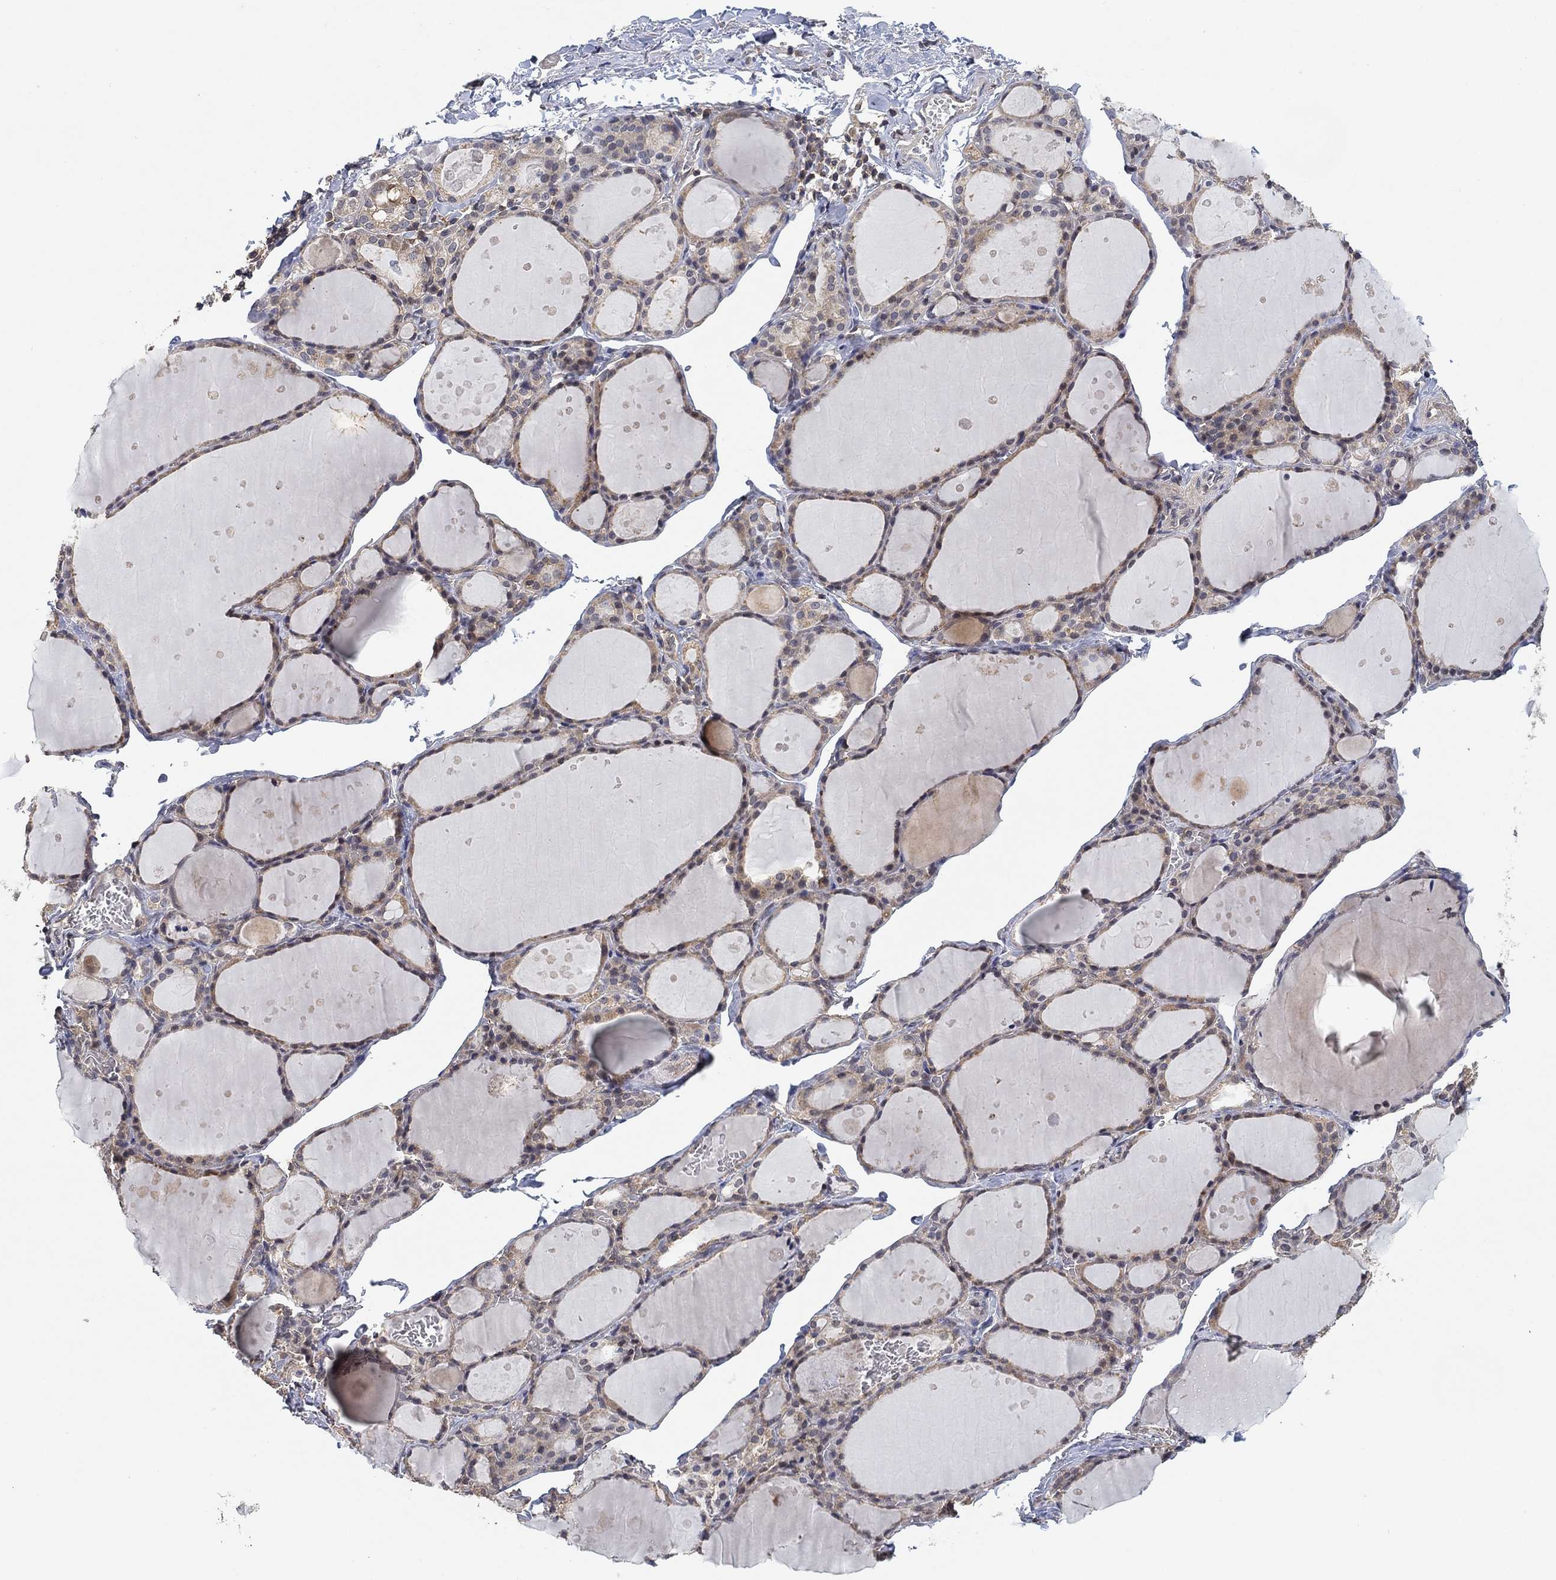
{"staining": {"intensity": "weak", "quantity": "25%-75%", "location": "cytoplasmic/membranous"}, "tissue": "thyroid gland", "cell_type": "Glandular cells", "image_type": "normal", "snomed": [{"axis": "morphology", "description": "Normal tissue, NOS"}, {"axis": "topography", "description": "Thyroid gland"}], "caption": "Protein staining exhibits weak cytoplasmic/membranous expression in approximately 25%-75% of glandular cells in benign thyroid gland.", "gene": "CCDC43", "patient": {"sex": "male", "age": 68}}